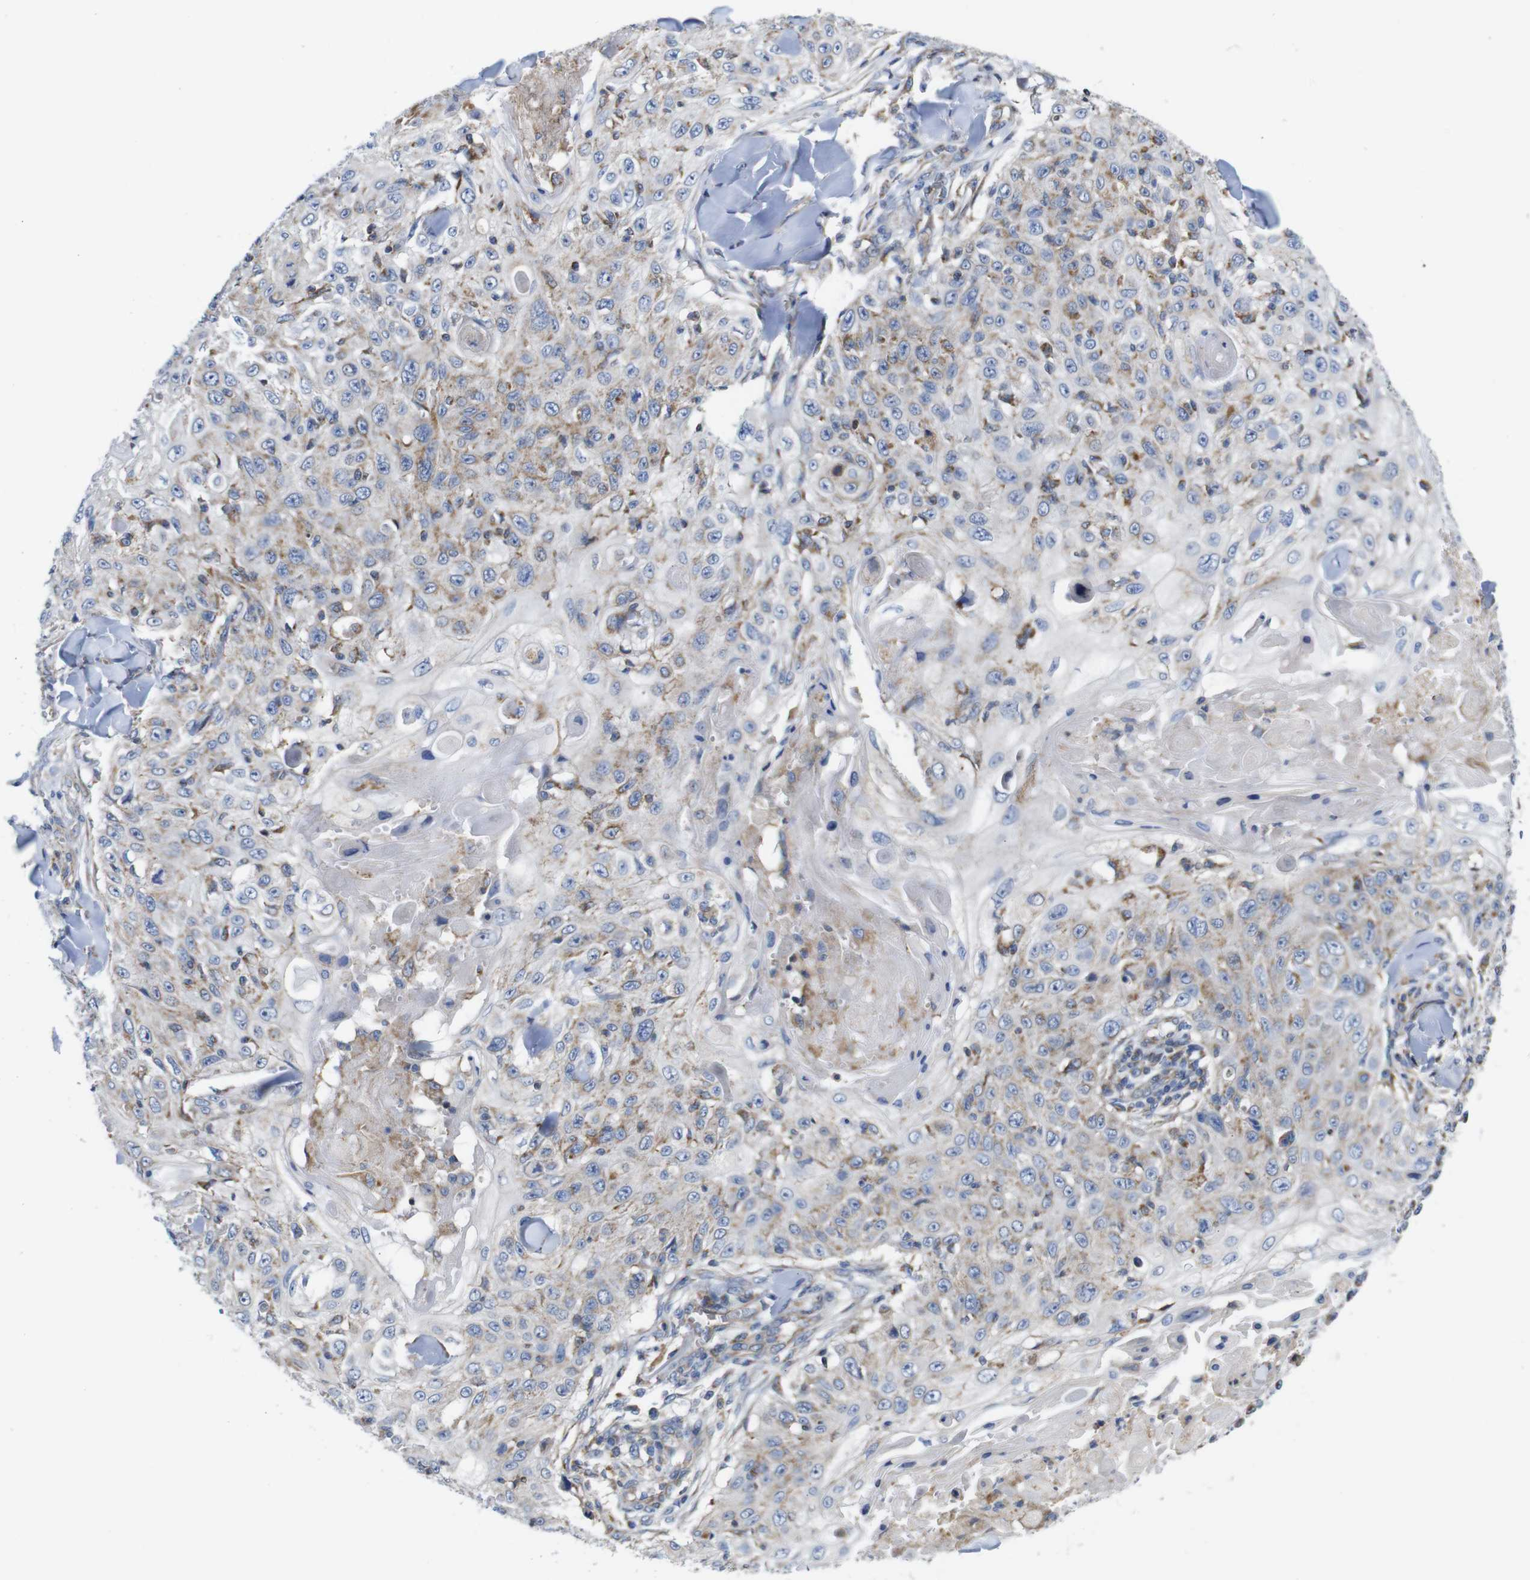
{"staining": {"intensity": "moderate", "quantity": "25%-75%", "location": "cytoplasmic/membranous"}, "tissue": "skin cancer", "cell_type": "Tumor cells", "image_type": "cancer", "snomed": [{"axis": "morphology", "description": "Squamous cell carcinoma, NOS"}, {"axis": "topography", "description": "Skin"}], "caption": "The histopathology image exhibits staining of squamous cell carcinoma (skin), revealing moderate cytoplasmic/membranous protein positivity (brown color) within tumor cells.", "gene": "PDCD1LG2", "patient": {"sex": "male", "age": 86}}